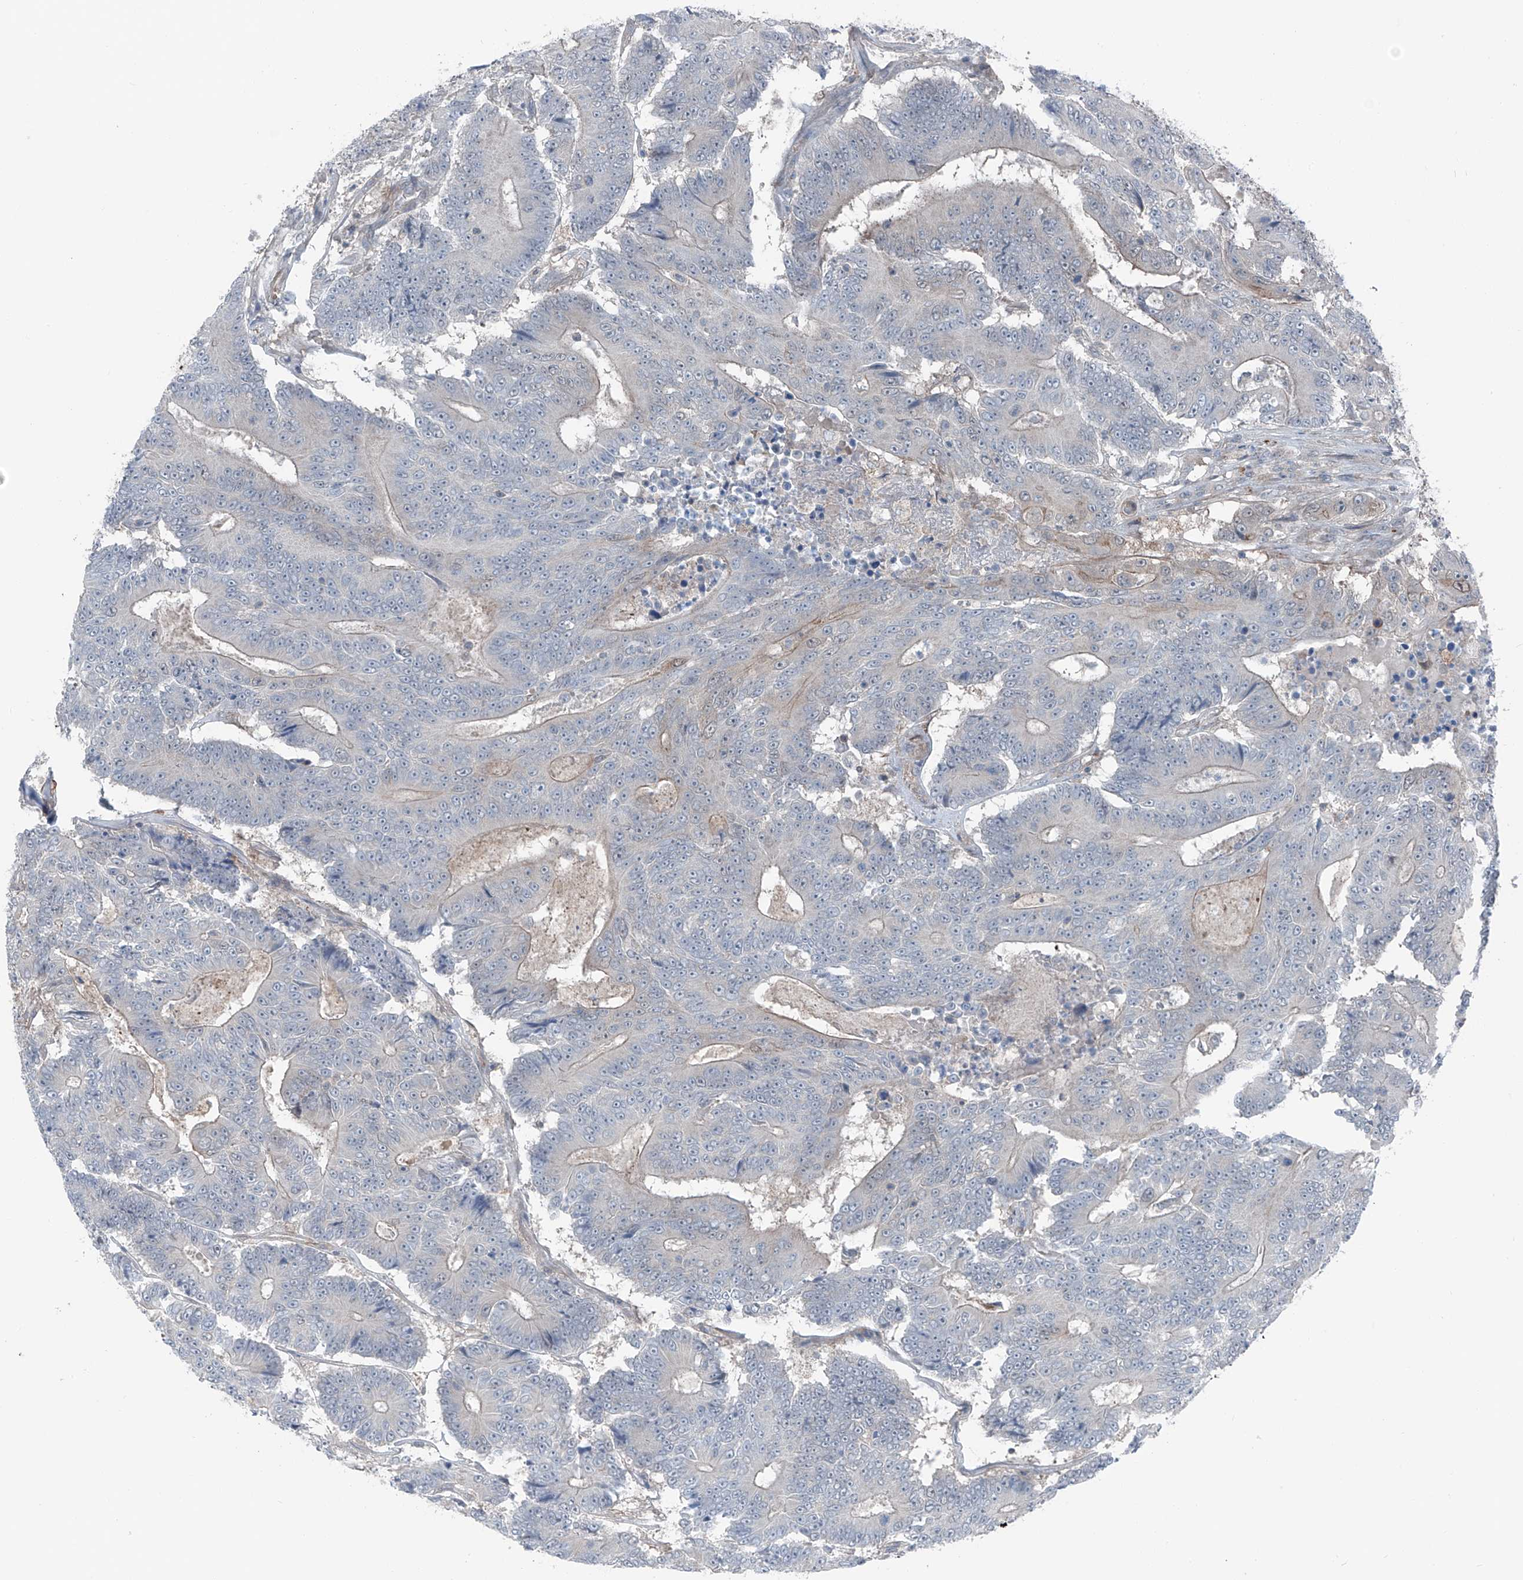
{"staining": {"intensity": "negative", "quantity": "none", "location": "none"}, "tissue": "colorectal cancer", "cell_type": "Tumor cells", "image_type": "cancer", "snomed": [{"axis": "morphology", "description": "Adenocarcinoma, NOS"}, {"axis": "topography", "description": "Colon"}], "caption": "Immunohistochemical staining of human colorectal adenocarcinoma shows no significant staining in tumor cells. Brightfield microscopy of immunohistochemistry stained with DAB (3,3'-diaminobenzidine) (brown) and hematoxylin (blue), captured at high magnification.", "gene": "HSPB11", "patient": {"sex": "male", "age": 83}}